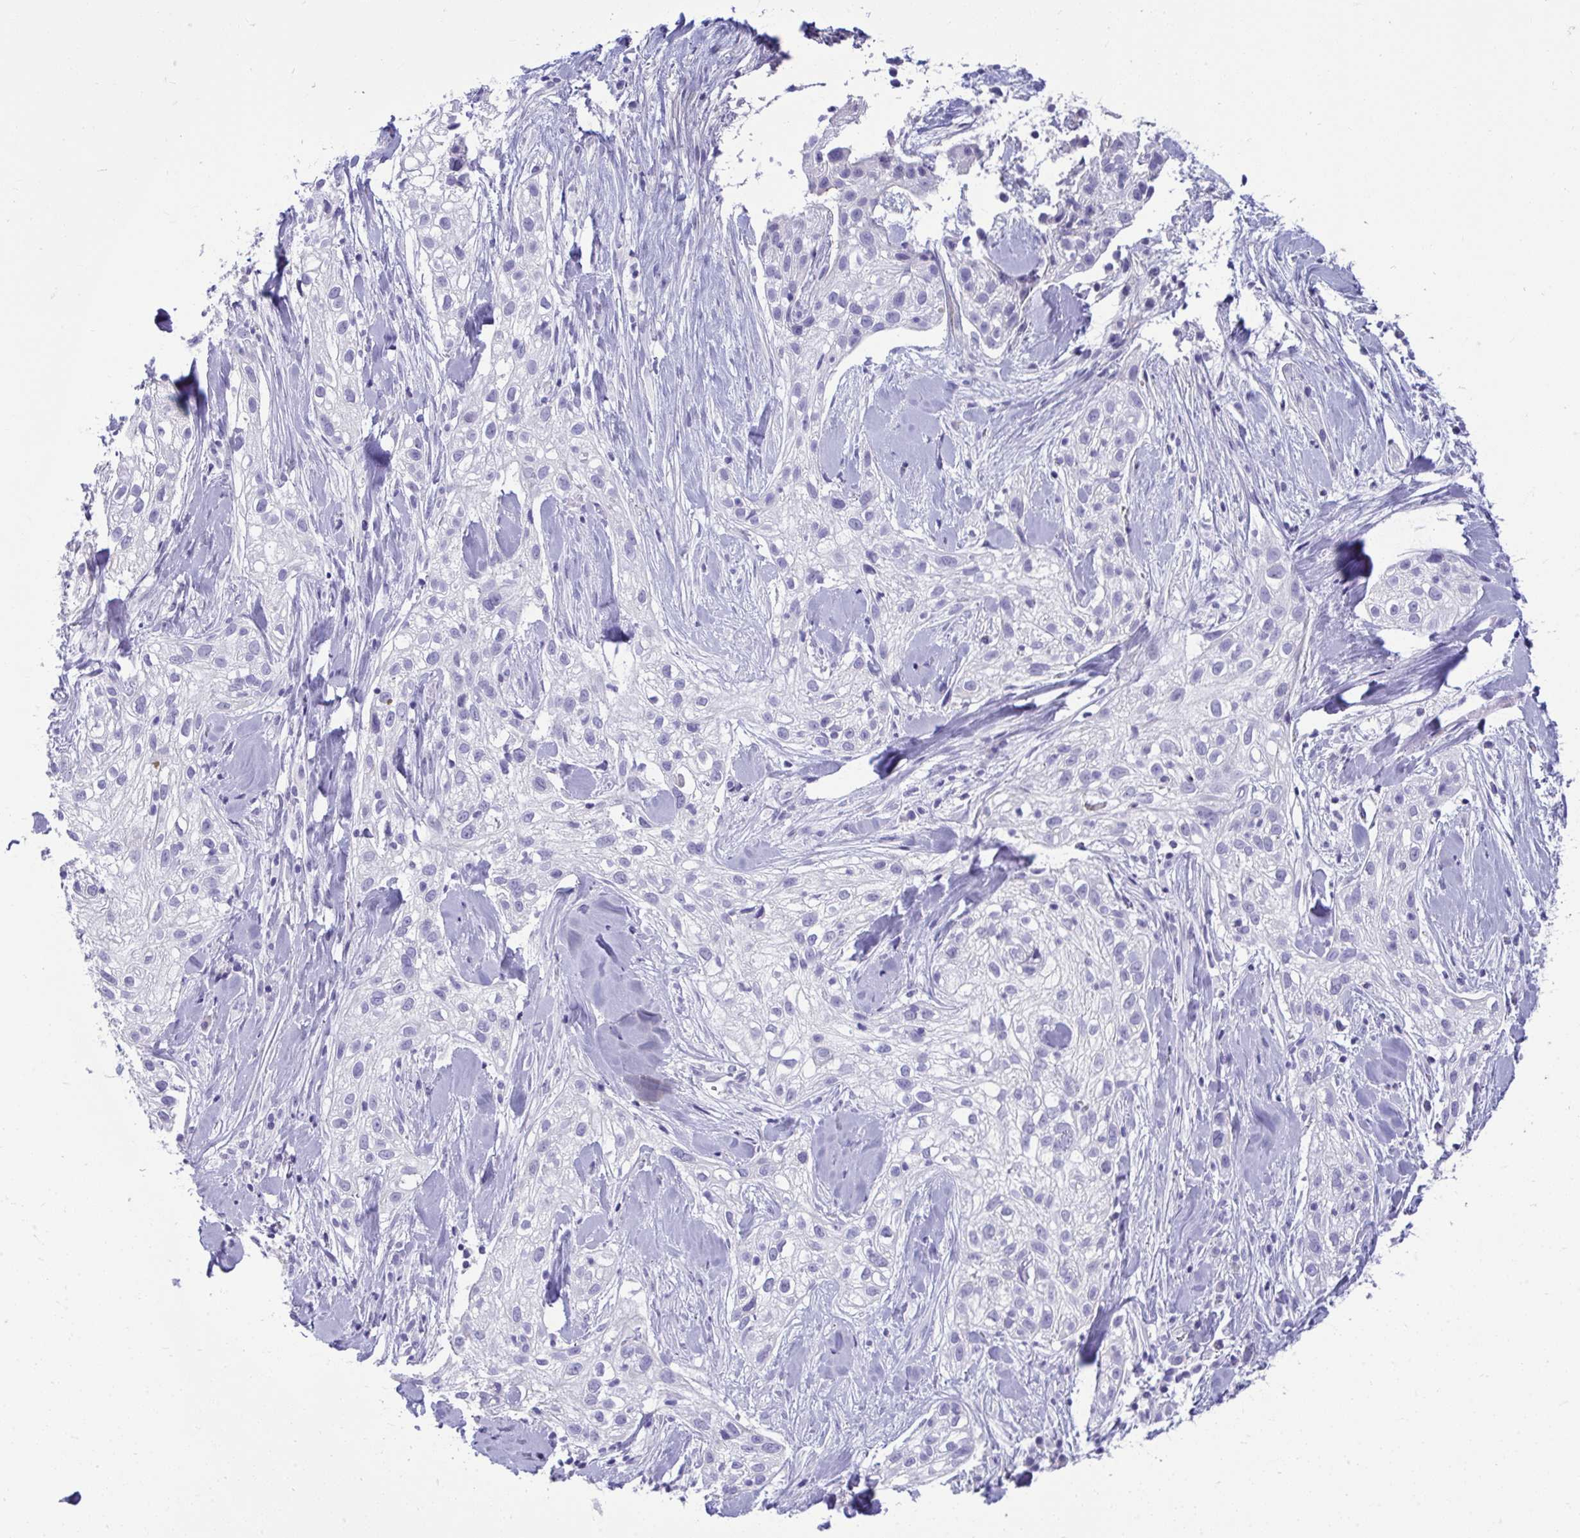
{"staining": {"intensity": "negative", "quantity": "none", "location": "none"}, "tissue": "skin cancer", "cell_type": "Tumor cells", "image_type": "cancer", "snomed": [{"axis": "morphology", "description": "Squamous cell carcinoma, NOS"}, {"axis": "topography", "description": "Skin"}], "caption": "Protein analysis of skin squamous cell carcinoma shows no significant expression in tumor cells.", "gene": "PIGZ", "patient": {"sex": "male", "age": 82}}